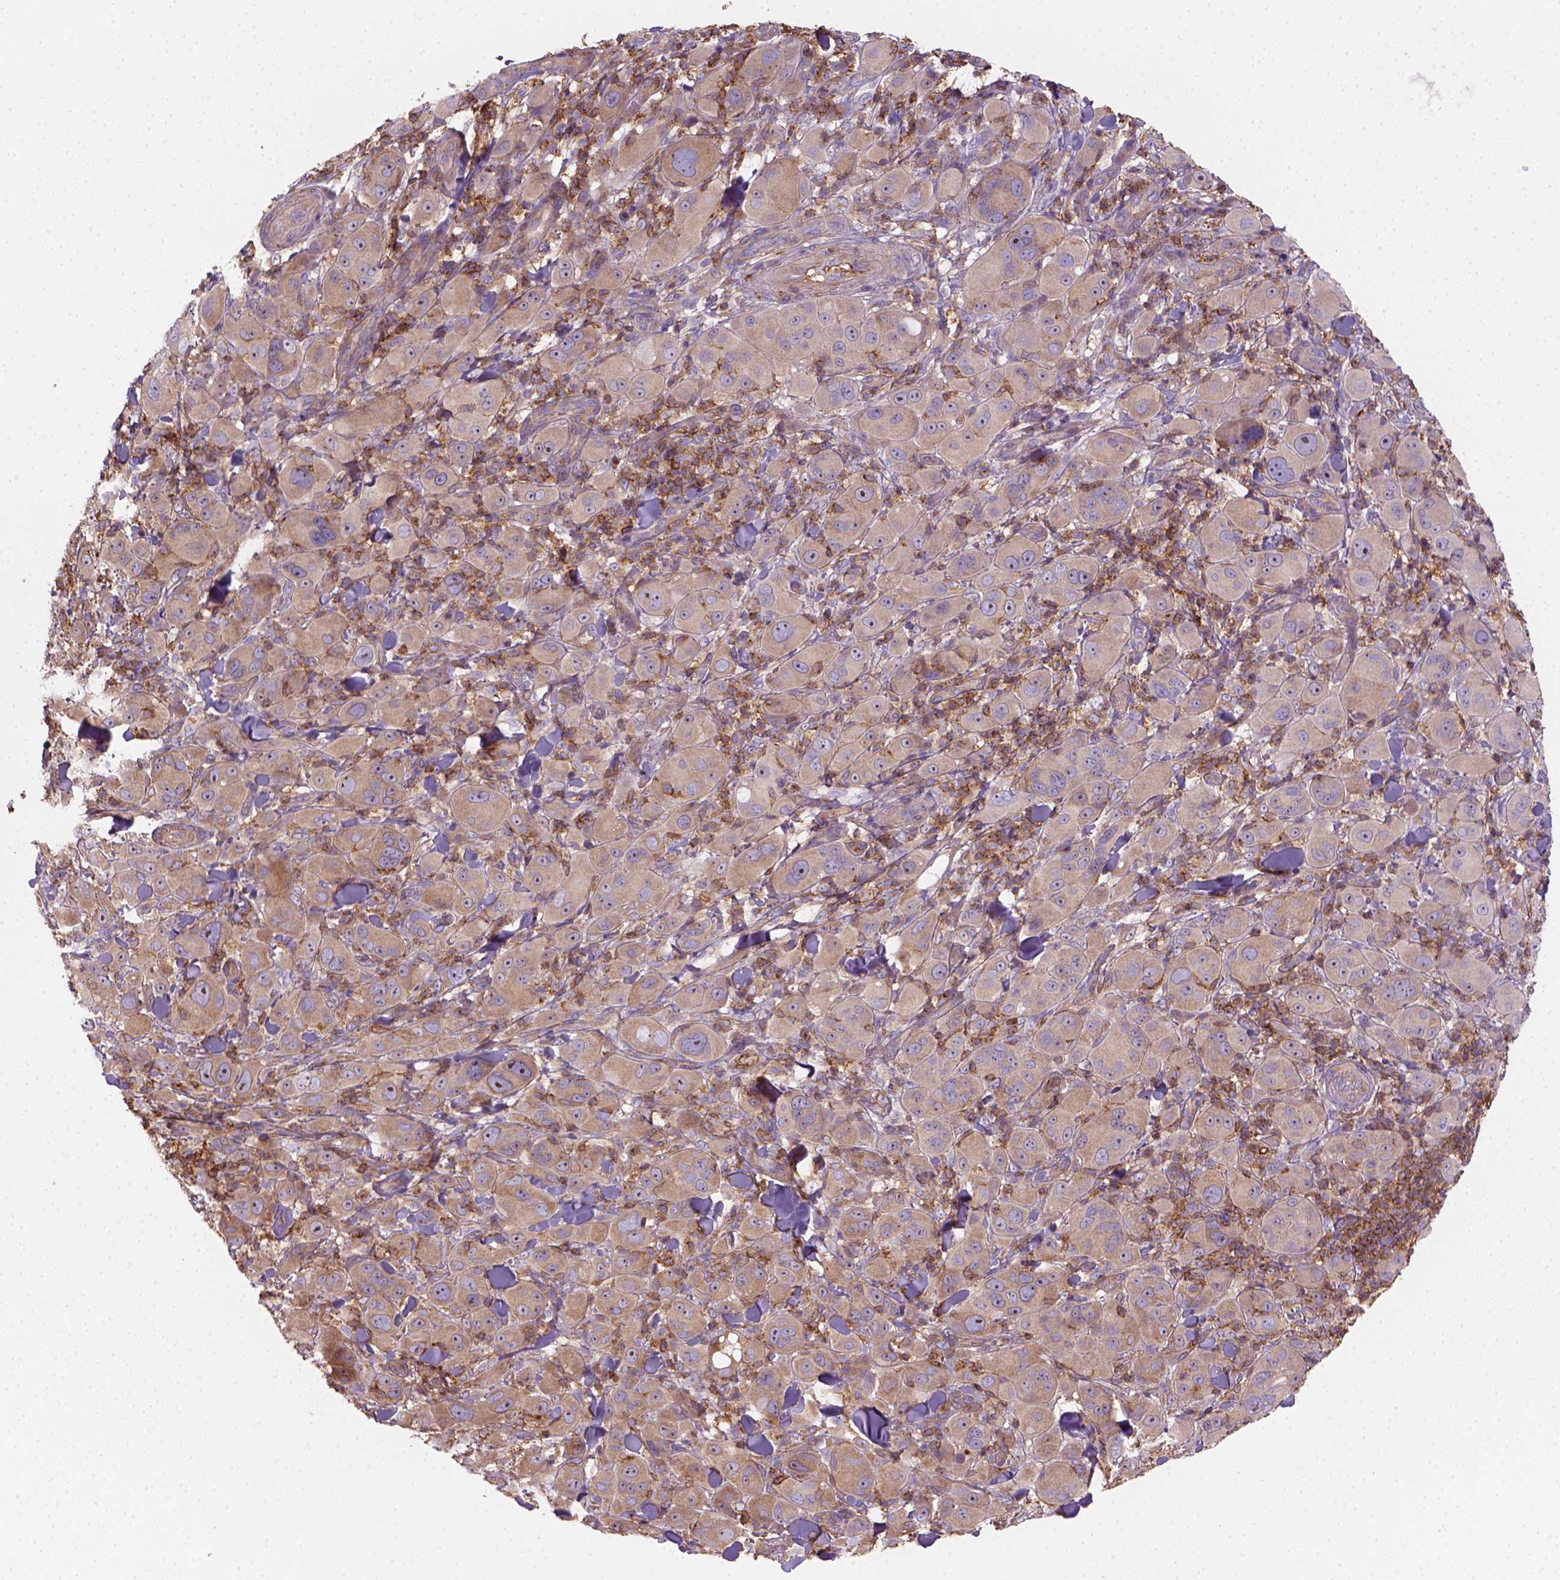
{"staining": {"intensity": "moderate", "quantity": "<25%", "location": "cytoplasmic/membranous"}, "tissue": "melanoma", "cell_type": "Tumor cells", "image_type": "cancer", "snomed": [{"axis": "morphology", "description": "Malignant melanoma, NOS"}, {"axis": "topography", "description": "Skin"}], "caption": "A brown stain labels moderate cytoplasmic/membranous staining of a protein in melanoma tumor cells.", "gene": "GPRC5D", "patient": {"sex": "female", "age": 87}}